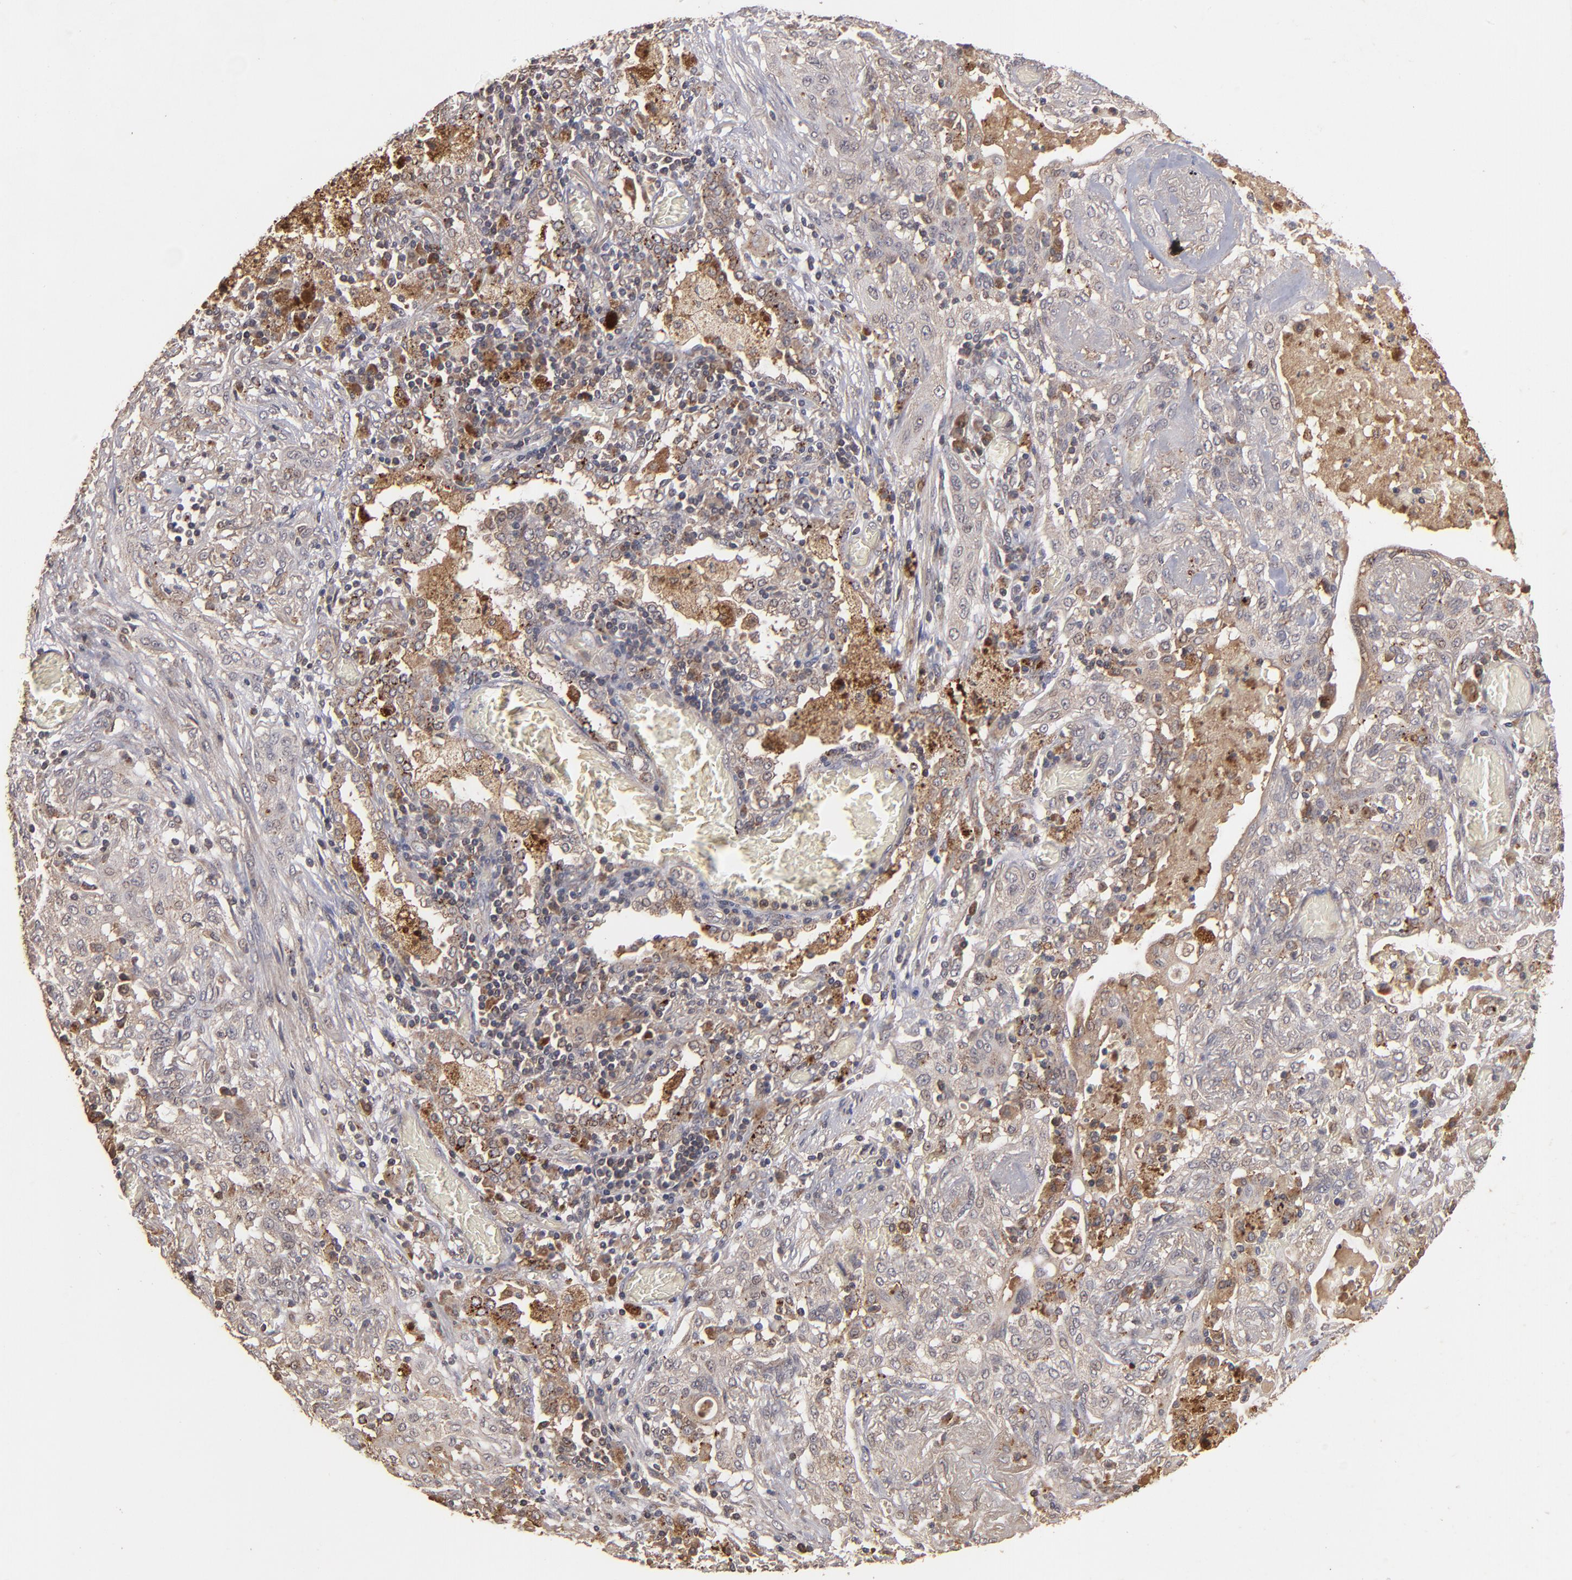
{"staining": {"intensity": "weak", "quantity": ">75%", "location": "cytoplasmic/membranous"}, "tissue": "lung cancer", "cell_type": "Tumor cells", "image_type": "cancer", "snomed": [{"axis": "morphology", "description": "Squamous cell carcinoma, NOS"}, {"axis": "topography", "description": "Lung"}], "caption": "This photomicrograph exhibits IHC staining of human lung squamous cell carcinoma, with low weak cytoplasmic/membranous expression in approximately >75% of tumor cells.", "gene": "TENM1", "patient": {"sex": "female", "age": 47}}